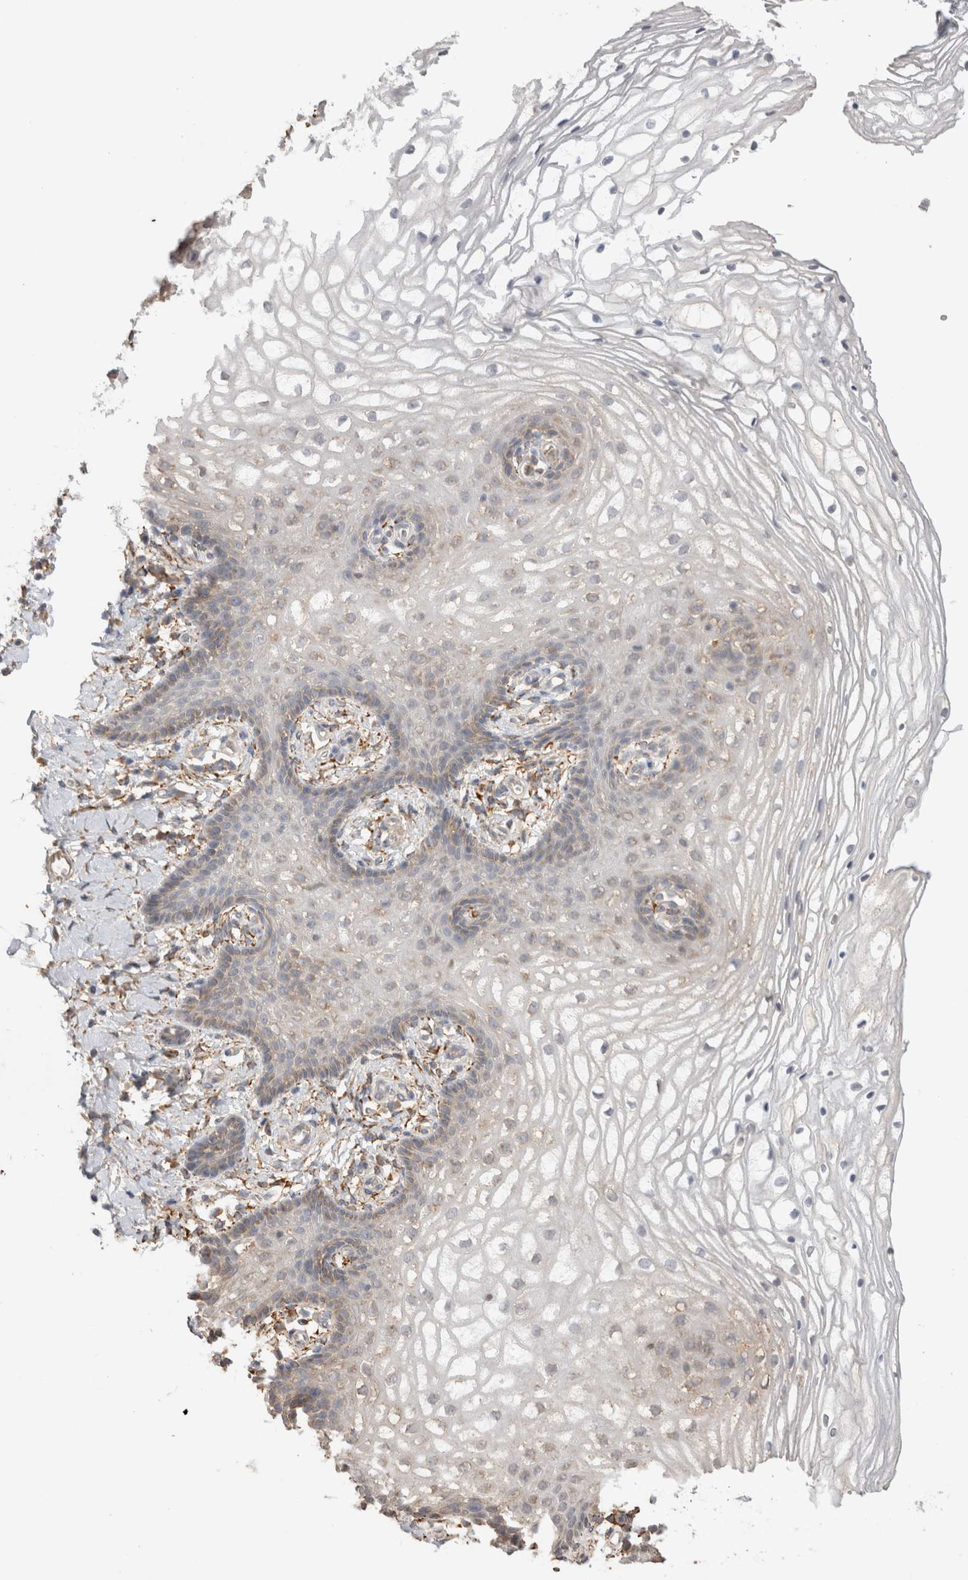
{"staining": {"intensity": "weak", "quantity": "<25%", "location": "cytoplasmic/membranous"}, "tissue": "vagina", "cell_type": "Squamous epithelial cells", "image_type": "normal", "snomed": [{"axis": "morphology", "description": "Normal tissue, NOS"}, {"axis": "topography", "description": "Vagina"}], "caption": "Immunohistochemical staining of benign human vagina demonstrates no significant staining in squamous epithelial cells. The staining was performed using DAB (3,3'-diaminobenzidine) to visualize the protein expression in brown, while the nuclei were stained in blue with hematoxylin (Magnification: 20x).", "gene": "LRPAP1", "patient": {"sex": "female", "age": 60}}